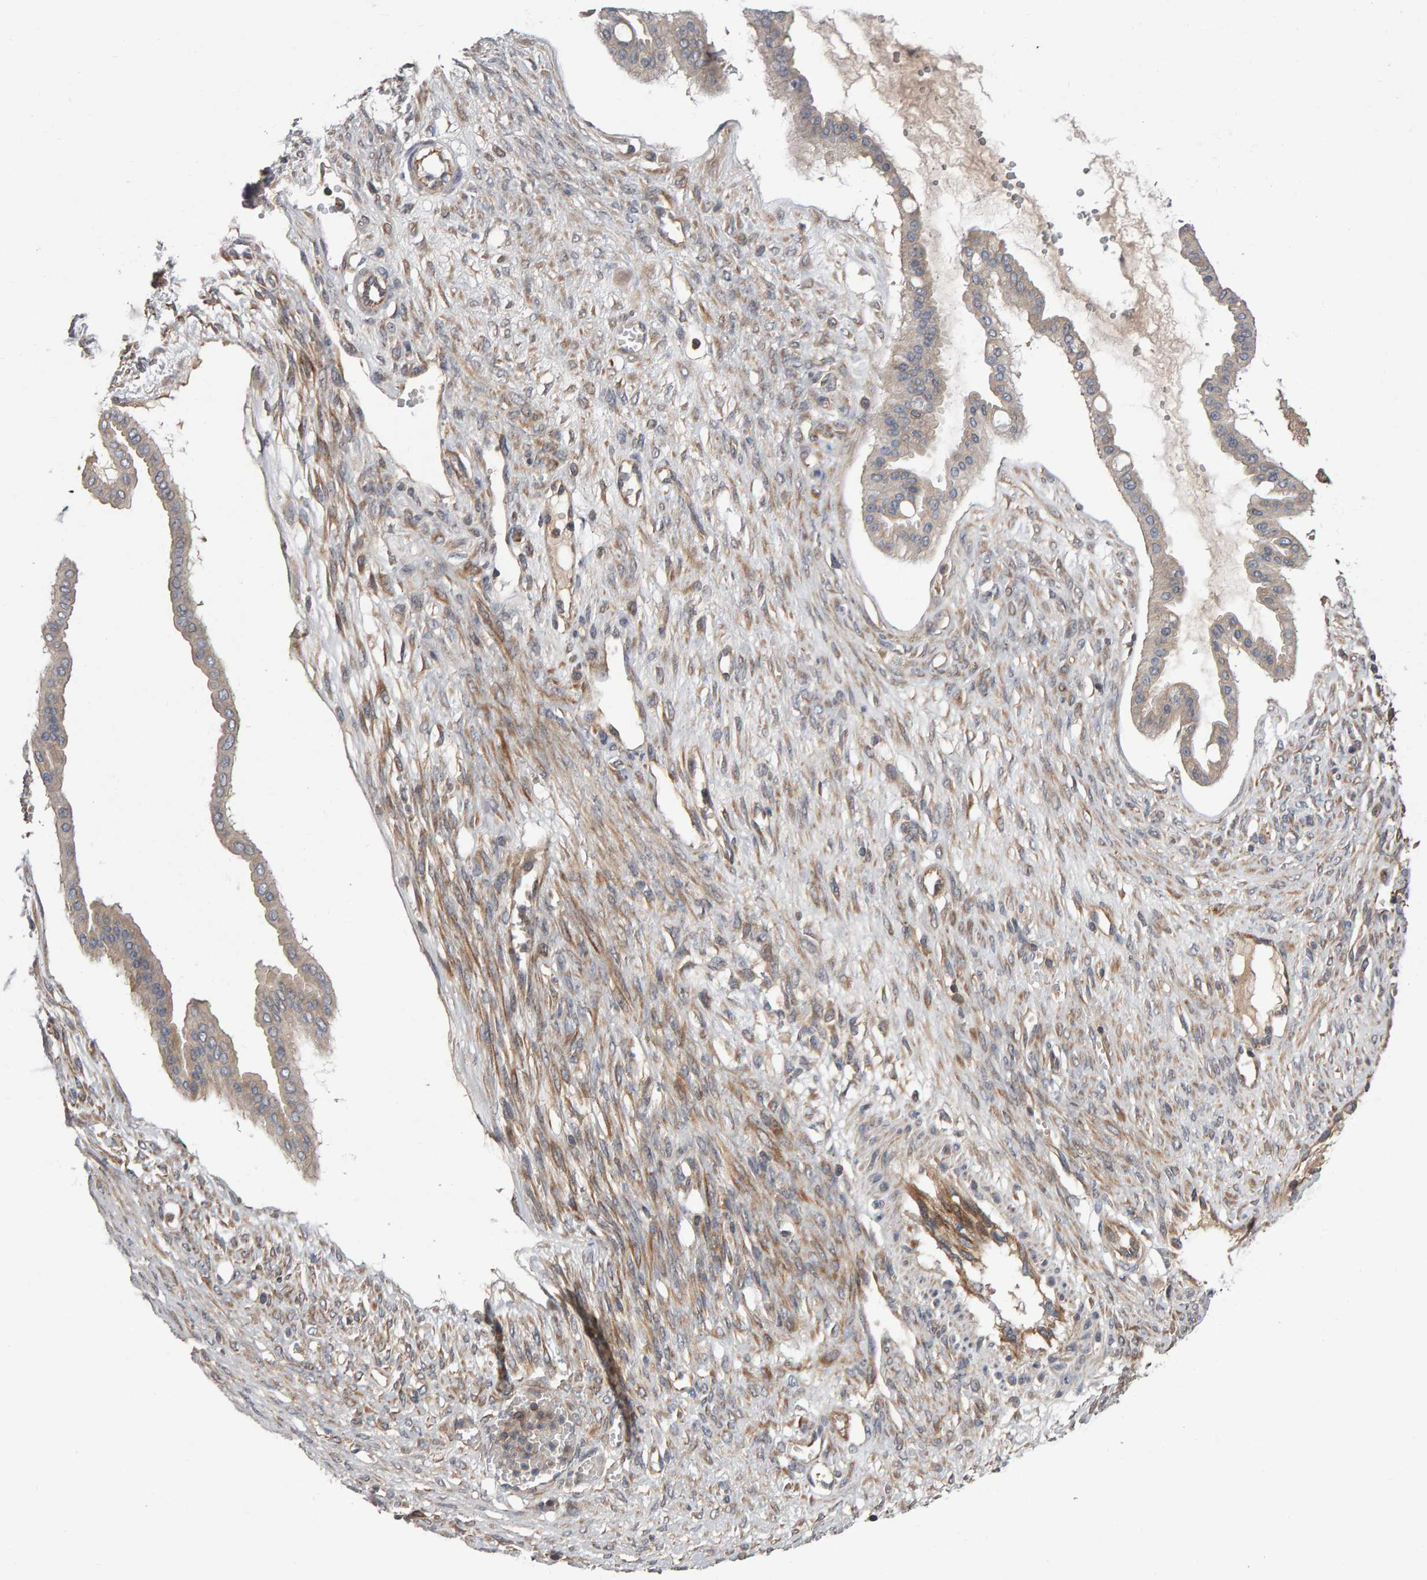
{"staining": {"intensity": "negative", "quantity": "none", "location": "none"}, "tissue": "ovarian cancer", "cell_type": "Tumor cells", "image_type": "cancer", "snomed": [{"axis": "morphology", "description": "Cystadenocarcinoma, mucinous, NOS"}, {"axis": "topography", "description": "Ovary"}], "caption": "Immunohistochemistry (IHC) of ovarian mucinous cystadenocarcinoma exhibits no staining in tumor cells.", "gene": "PGS1", "patient": {"sex": "female", "age": 73}}